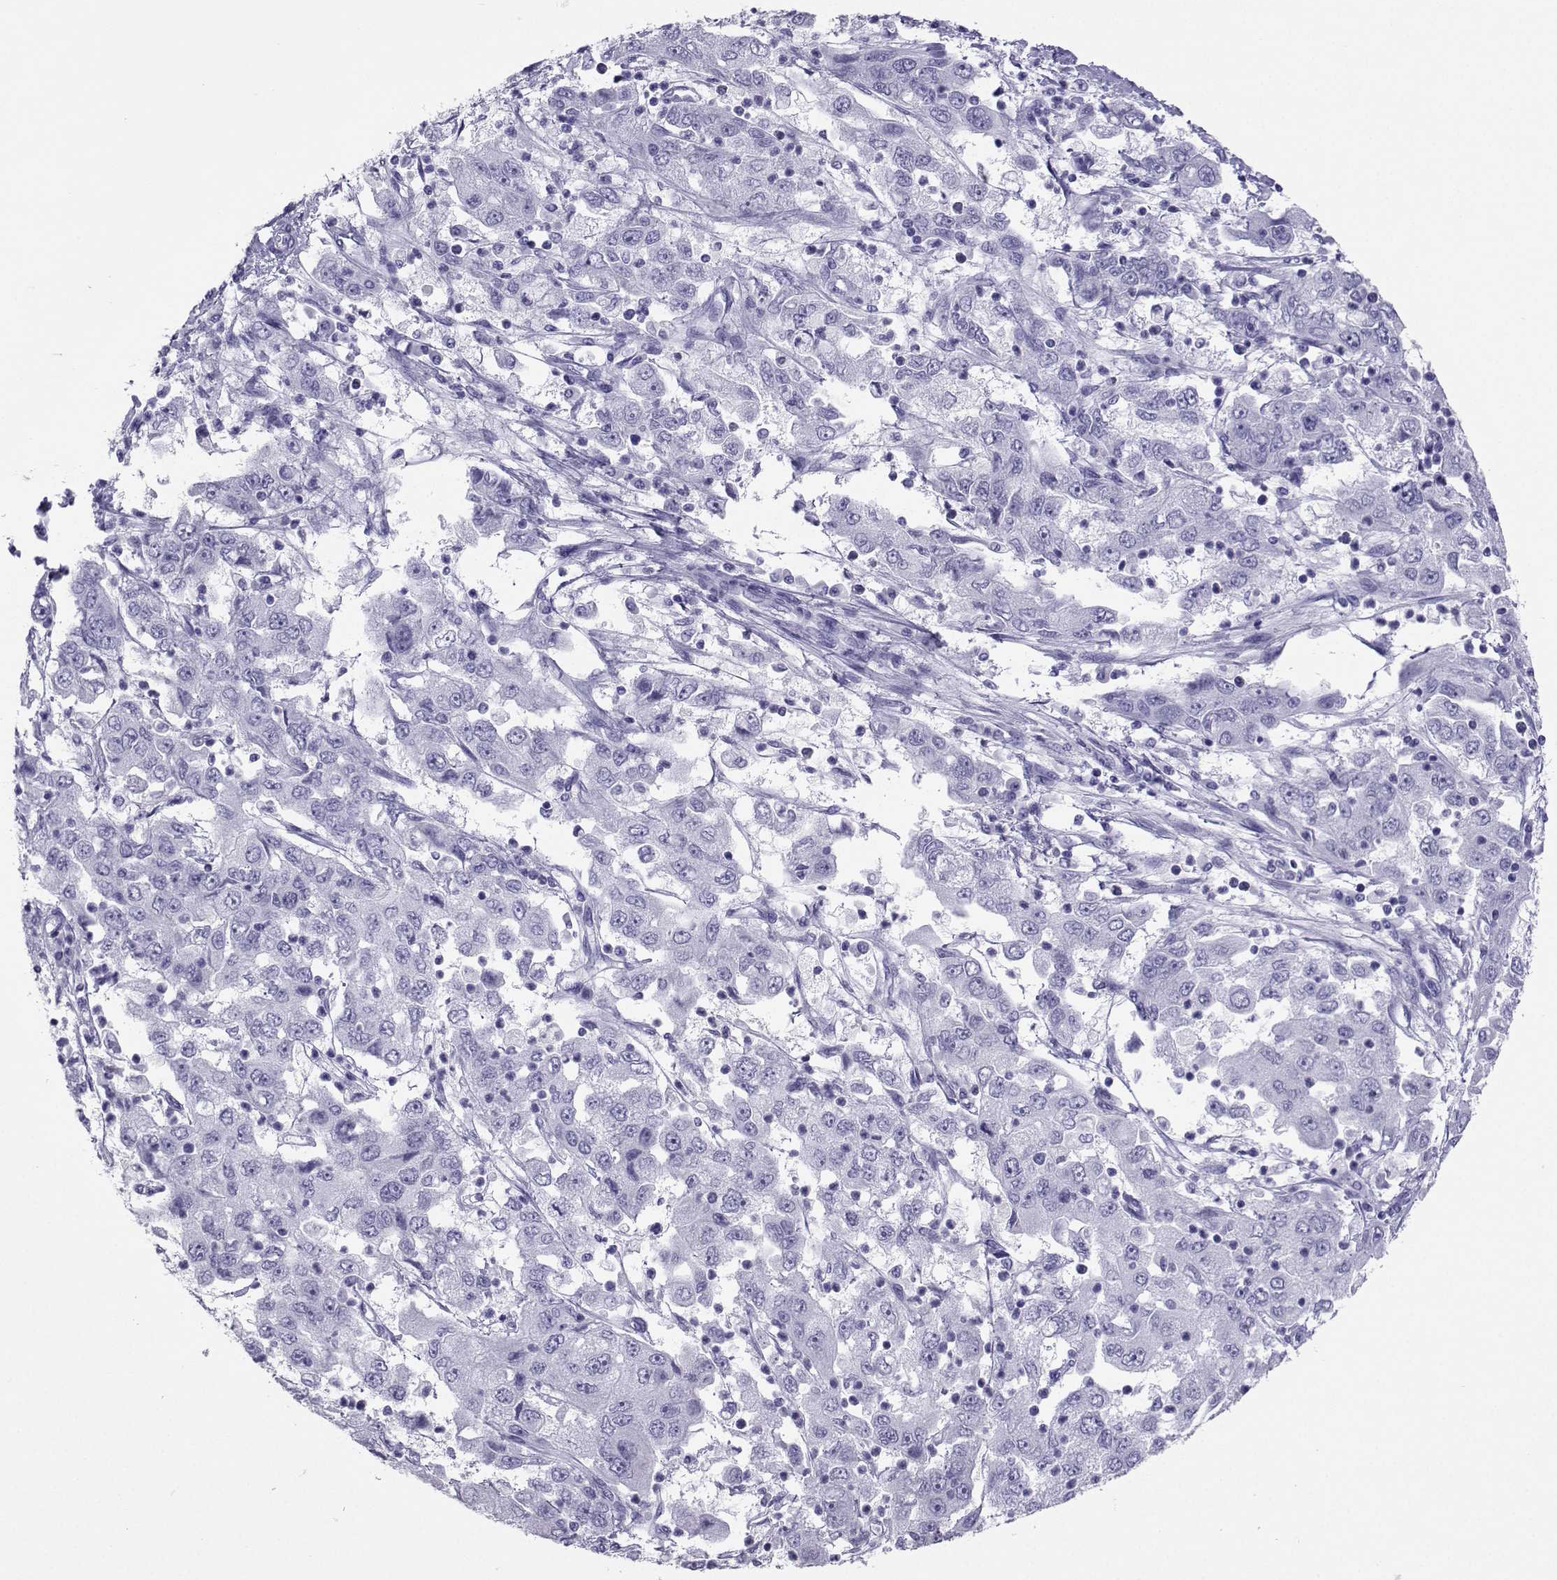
{"staining": {"intensity": "negative", "quantity": "none", "location": "none"}, "tissue": "cervical cancer", "cell_type": "Tumor cells", "image_type": "cancer", "snomed": [{"axis": "morphology", "description": "Squamous cell carcinoma, NOS"}, {"axis": "topography", "description": "Cervix"}], "caption": "Human squamous cell carcinoma (cervical) stained for a protein using IHC shows no expression in tumor cells.", "gene": "LORICRIN", "patient": {"sex": "female", "age": 36}}